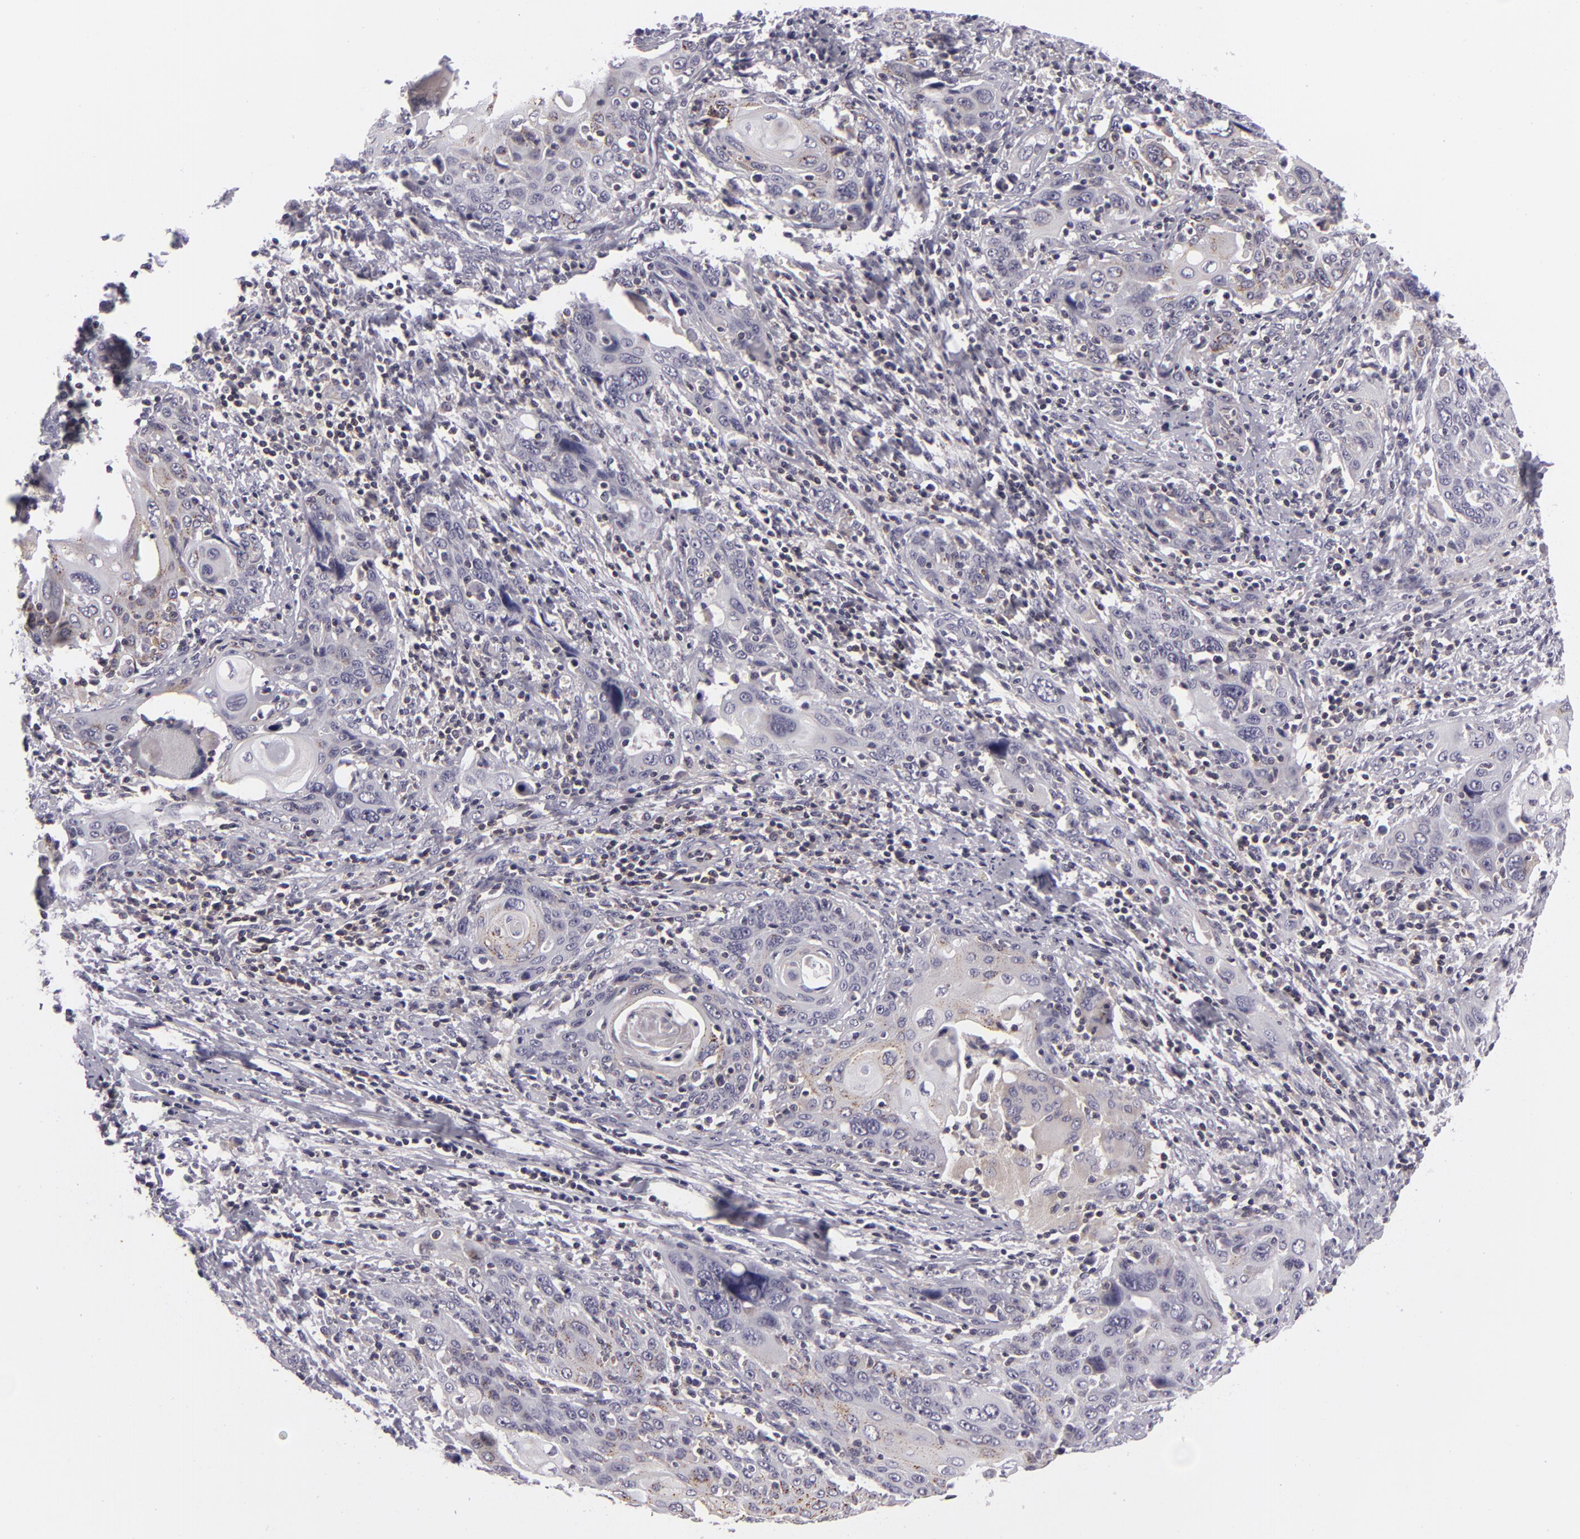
{"staining": {"intensity": "negative", "quantity": "none", "location": "none"}, "tissue": "cervical cancer", "cell_type": "Tumor cells", "image_type": "cancer", "snomed": [{"axis": "morphology", "description": "Squamous cell carcinoma, NOS"}, {"axis": "topography", "description": "Cervix"}], "caption": "Image shows no protein expression in tumor cells of cervical squamous cell carcinoma tissue.", "gene": "KCNAB2", "patient": {"sex": "female", "age": 54}}